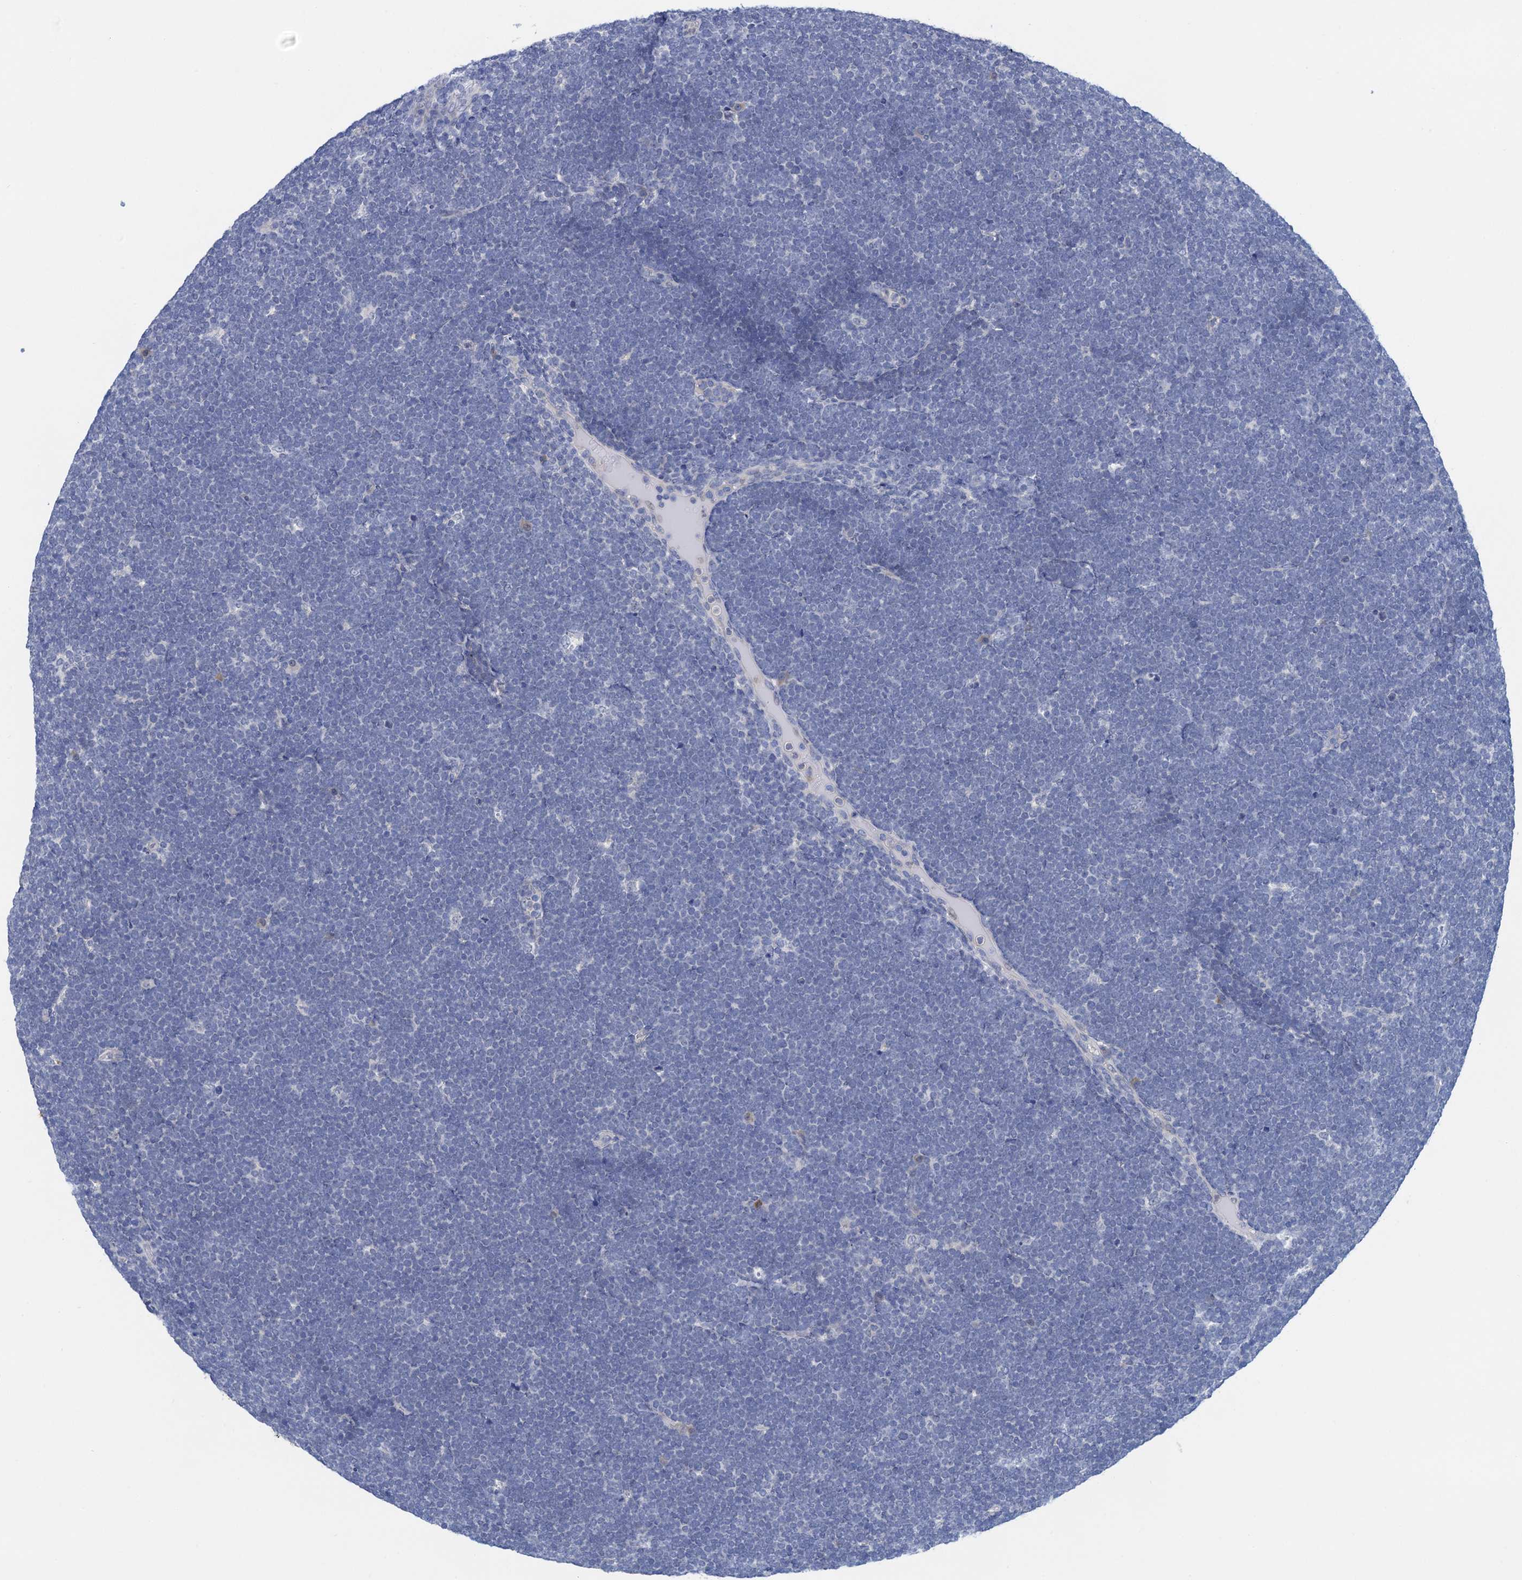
{"staining": {"intensity": "negative", "quantity": "none", "location": "none"}, "tissue": "lymphoma", "cell_type": "Tumor cells", "image_type": "cancer", "snomed": [{"axis": "morphology", "description": "Malignant lymphoma, non-Hodgkin's type, High grade"}, {"axis": "topography", "description": "Lymph node"}], "caption": "This is a photomicrograph of immunohistochemistry staining of malignant lymphoma, non-Hodgkin's type (high-grade), which shows no expression in tumor cells. The staining is performed using DAB (3,3'-diaminobenzidine) brown chromogen with nuclei counter-stained in using hematoxylin.", "gene": "TMEM39B", "patient": {"sex": "male", "age": 13}}